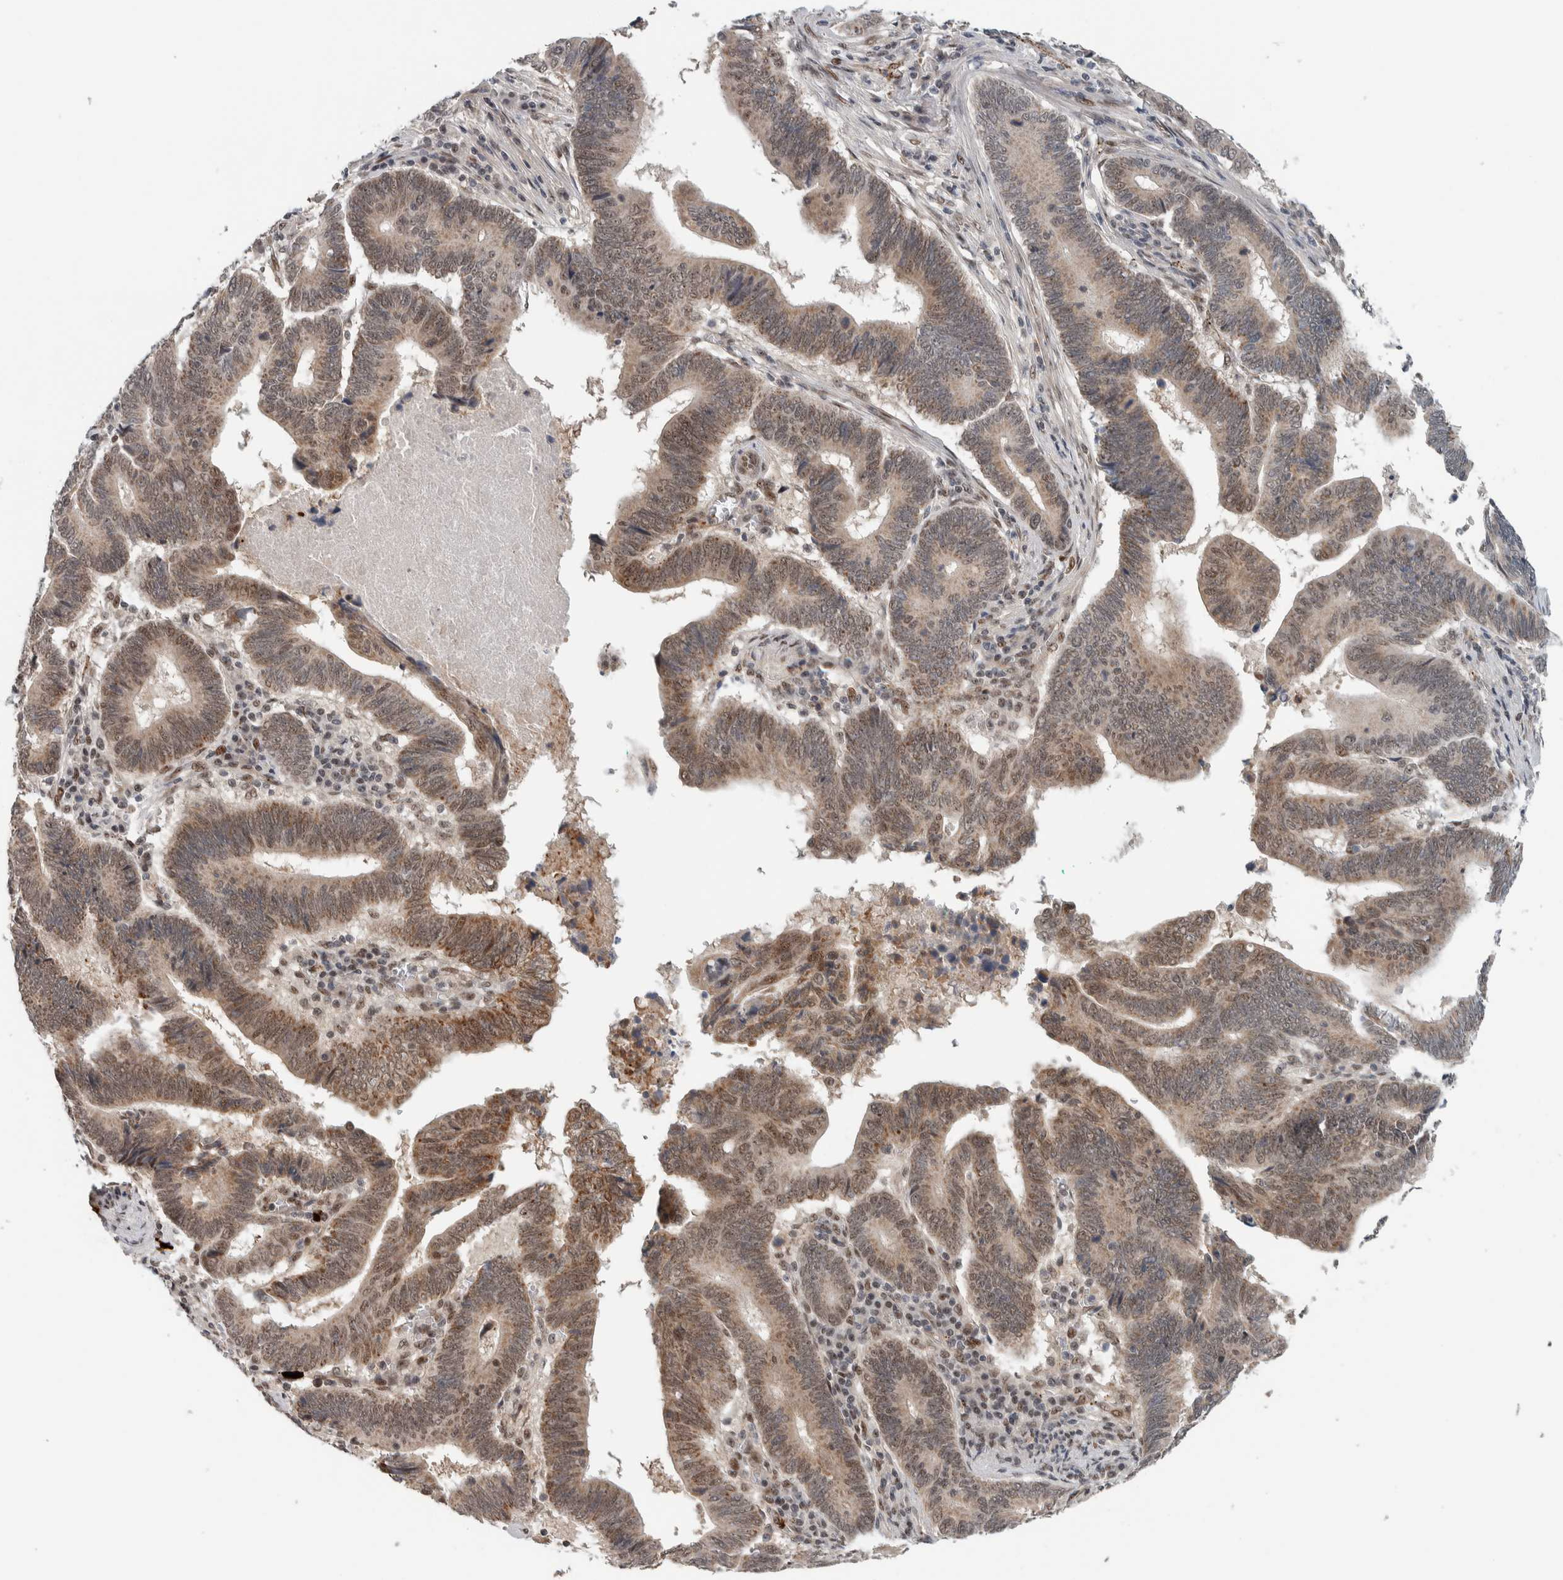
{"staining": {"intensity": "moderate", "quantity": ">75%", "location": "cytoplasmic/membranous,nuclear"}, "tissue": "pancreatic cancer", "cell_type": "Tumor cells", "image_type": "cancer", "snomed": [{"axis": "morphology", "description": "Adenocarcinoma, NOS"}, {"axis": "topography", "description": "Pancreas"}], "caption": "Brown immunohistochemical staining in pancreatic cancer (adenocarcinoma) reveals moderate cytoplasmic/membranous and nuclear staining in about >75% of tumor cells.", "gene": "ZFP91", "patient": {"sex": "female", "age": 70}}